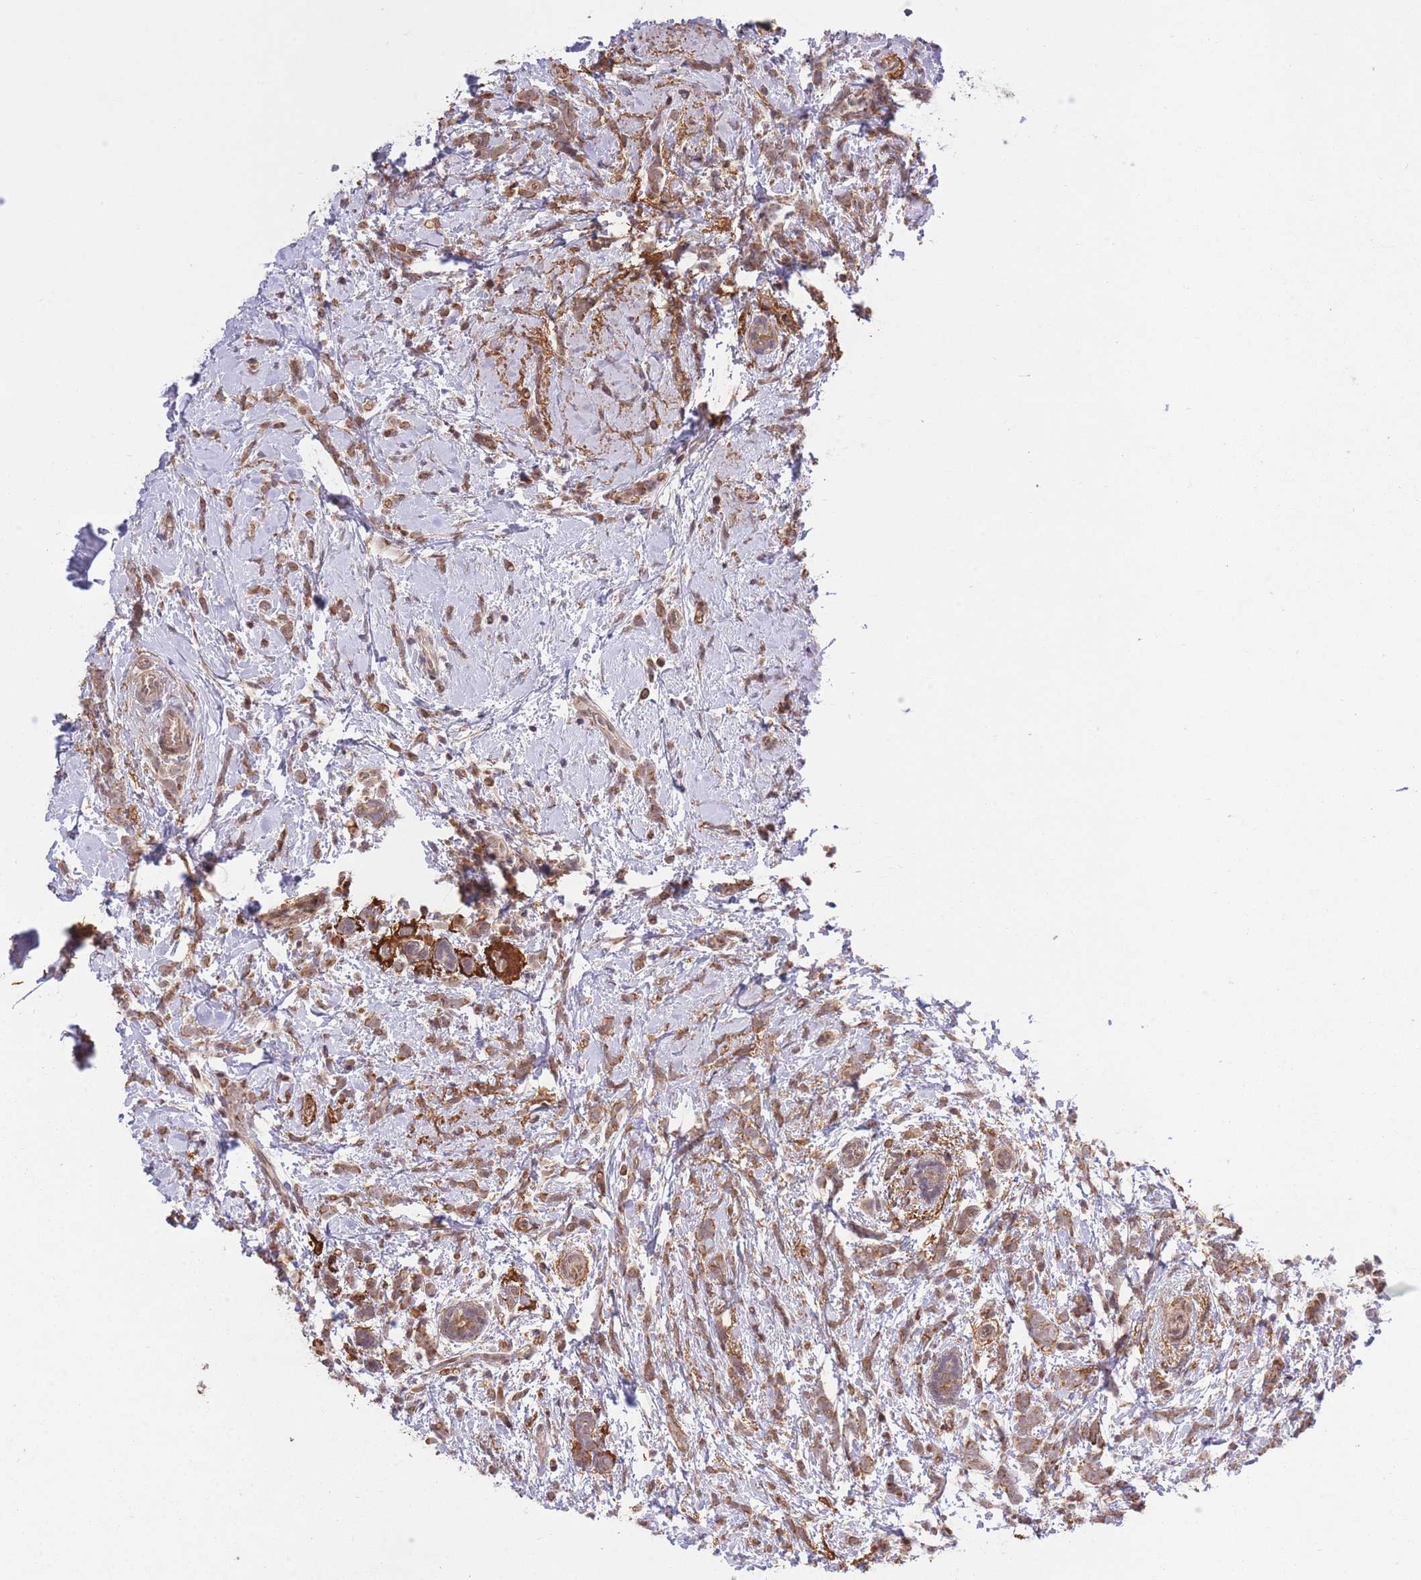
{"staining": {"intensity": "moderate", "quantity": ">75%", "location": "cytoplasmic/membranous"}, "tissue": "breast cancer", "cell_type": "Tumor cells", "image_type": "cancer", "snomed": [{"axis": "morphology", "description": "Lobular carcinoma"}, {"axis": "topography", "description": "Breast"}], "caption": "Brown immunohistochemical staining in human breast lobular carcinoma shows moderate cytoplasmic/membranous expression in approximately >75% of tumor cells. Ihc stains the protein of interest in brown and the nuclei are stained blue.", "gene": "ZNF391", "patient": {"sex": "female", "age": 58}}